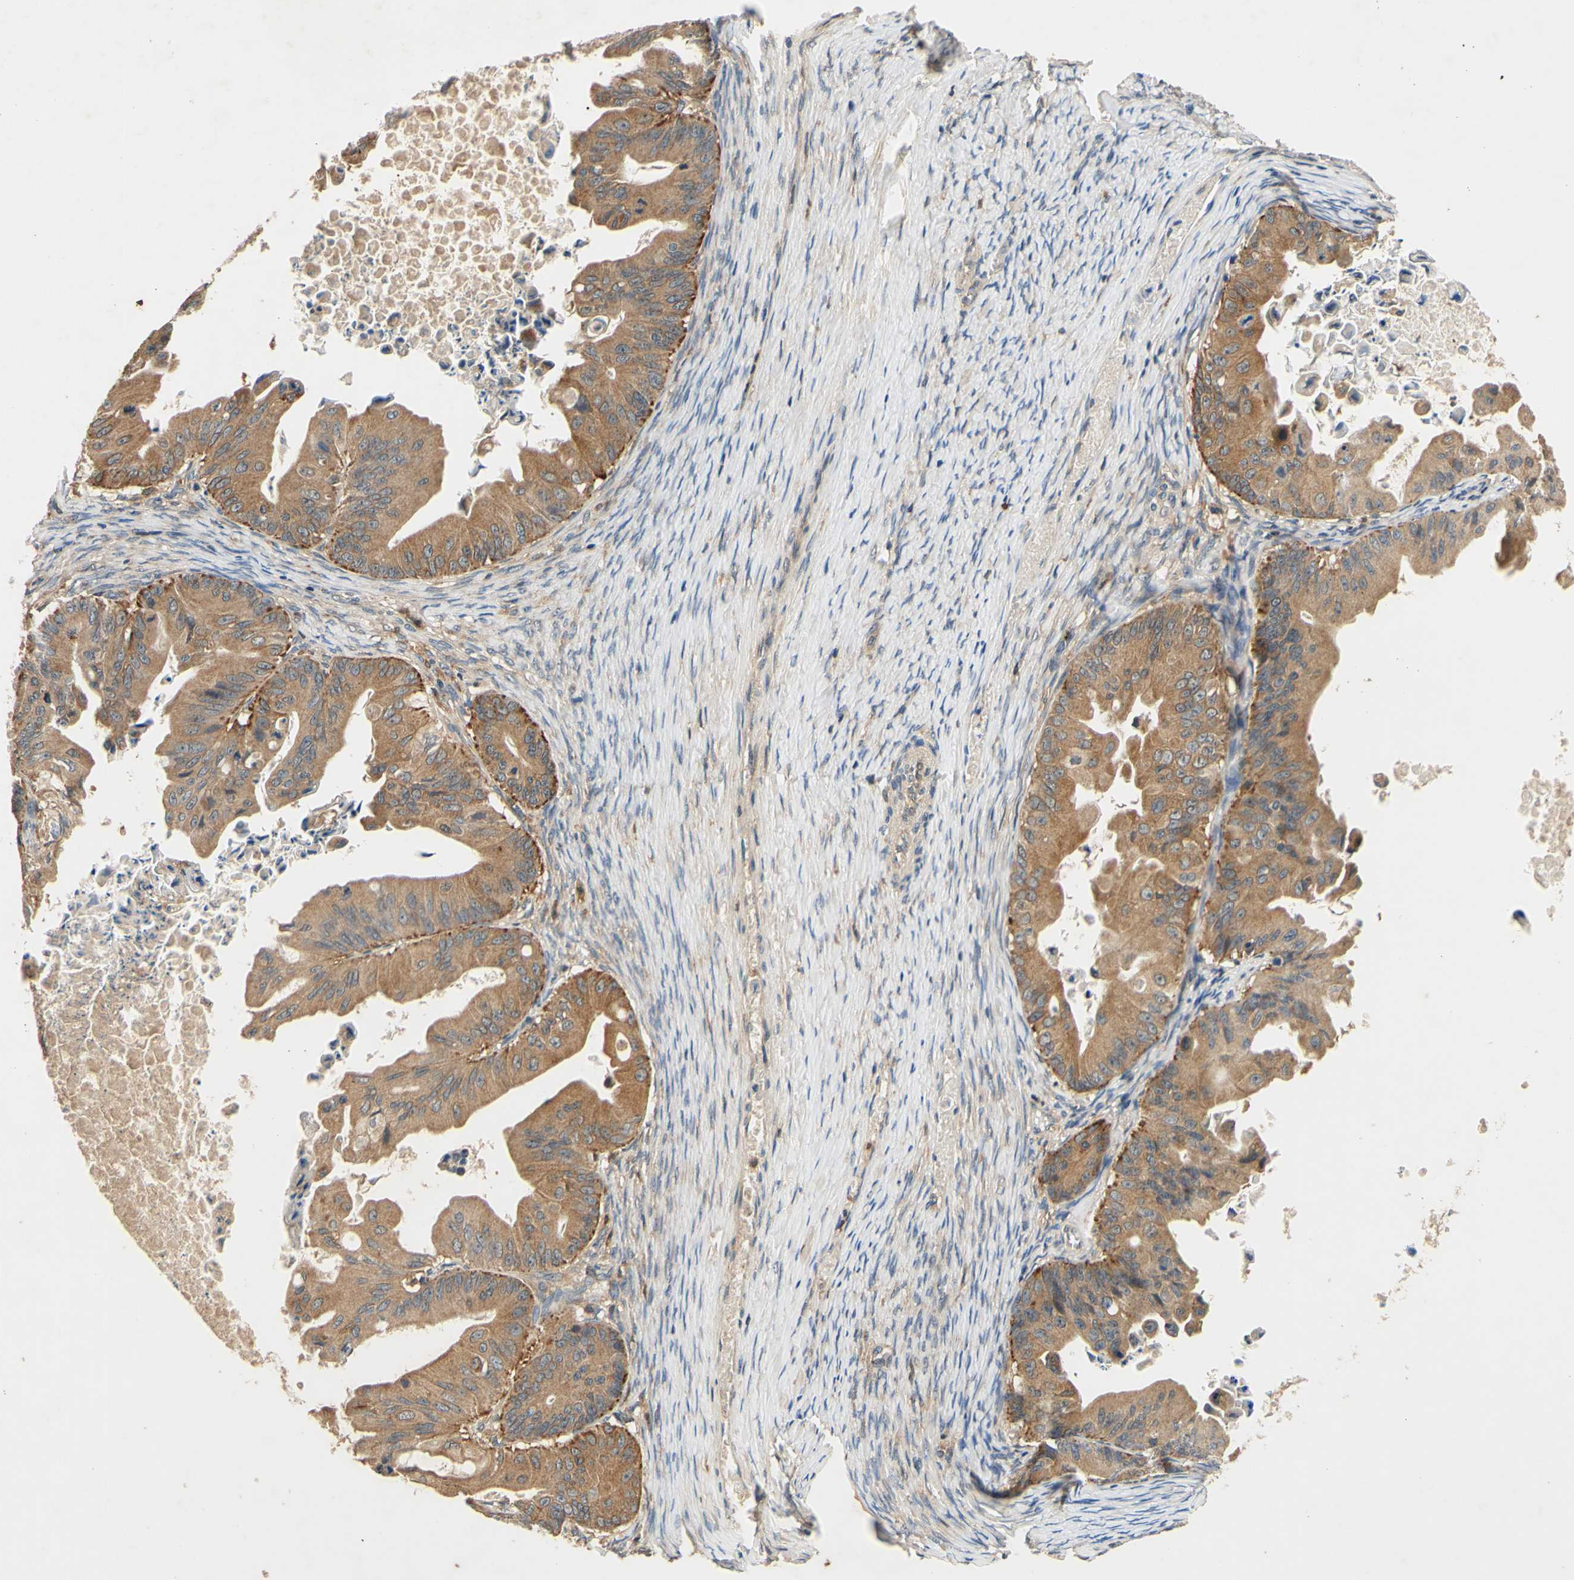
{"staining": {"intensity": "moderate", "quantity": ">75%", "location": "cytoplasmic/membranous"}, "tissue": "ovarian cancer", "cell_type": "Tumor cells", "image_type": "cancer", "snomed": [{"axis": "morphology", "description": "Cystadenocarcinoma, mucinous, NOS"}, {"axis": "topography", "description": "Ovary"}], "caption": "Immunohistochemical staining of ovarian cancer (mucinous cystadenocarcinoma) demonstrates medium levels of moderate cytoplasmic/membranous protein positivity in about >75% of tumor cells.", "gene": "PLA2G4A", "patient": {"sex": "female", "age": 37}}